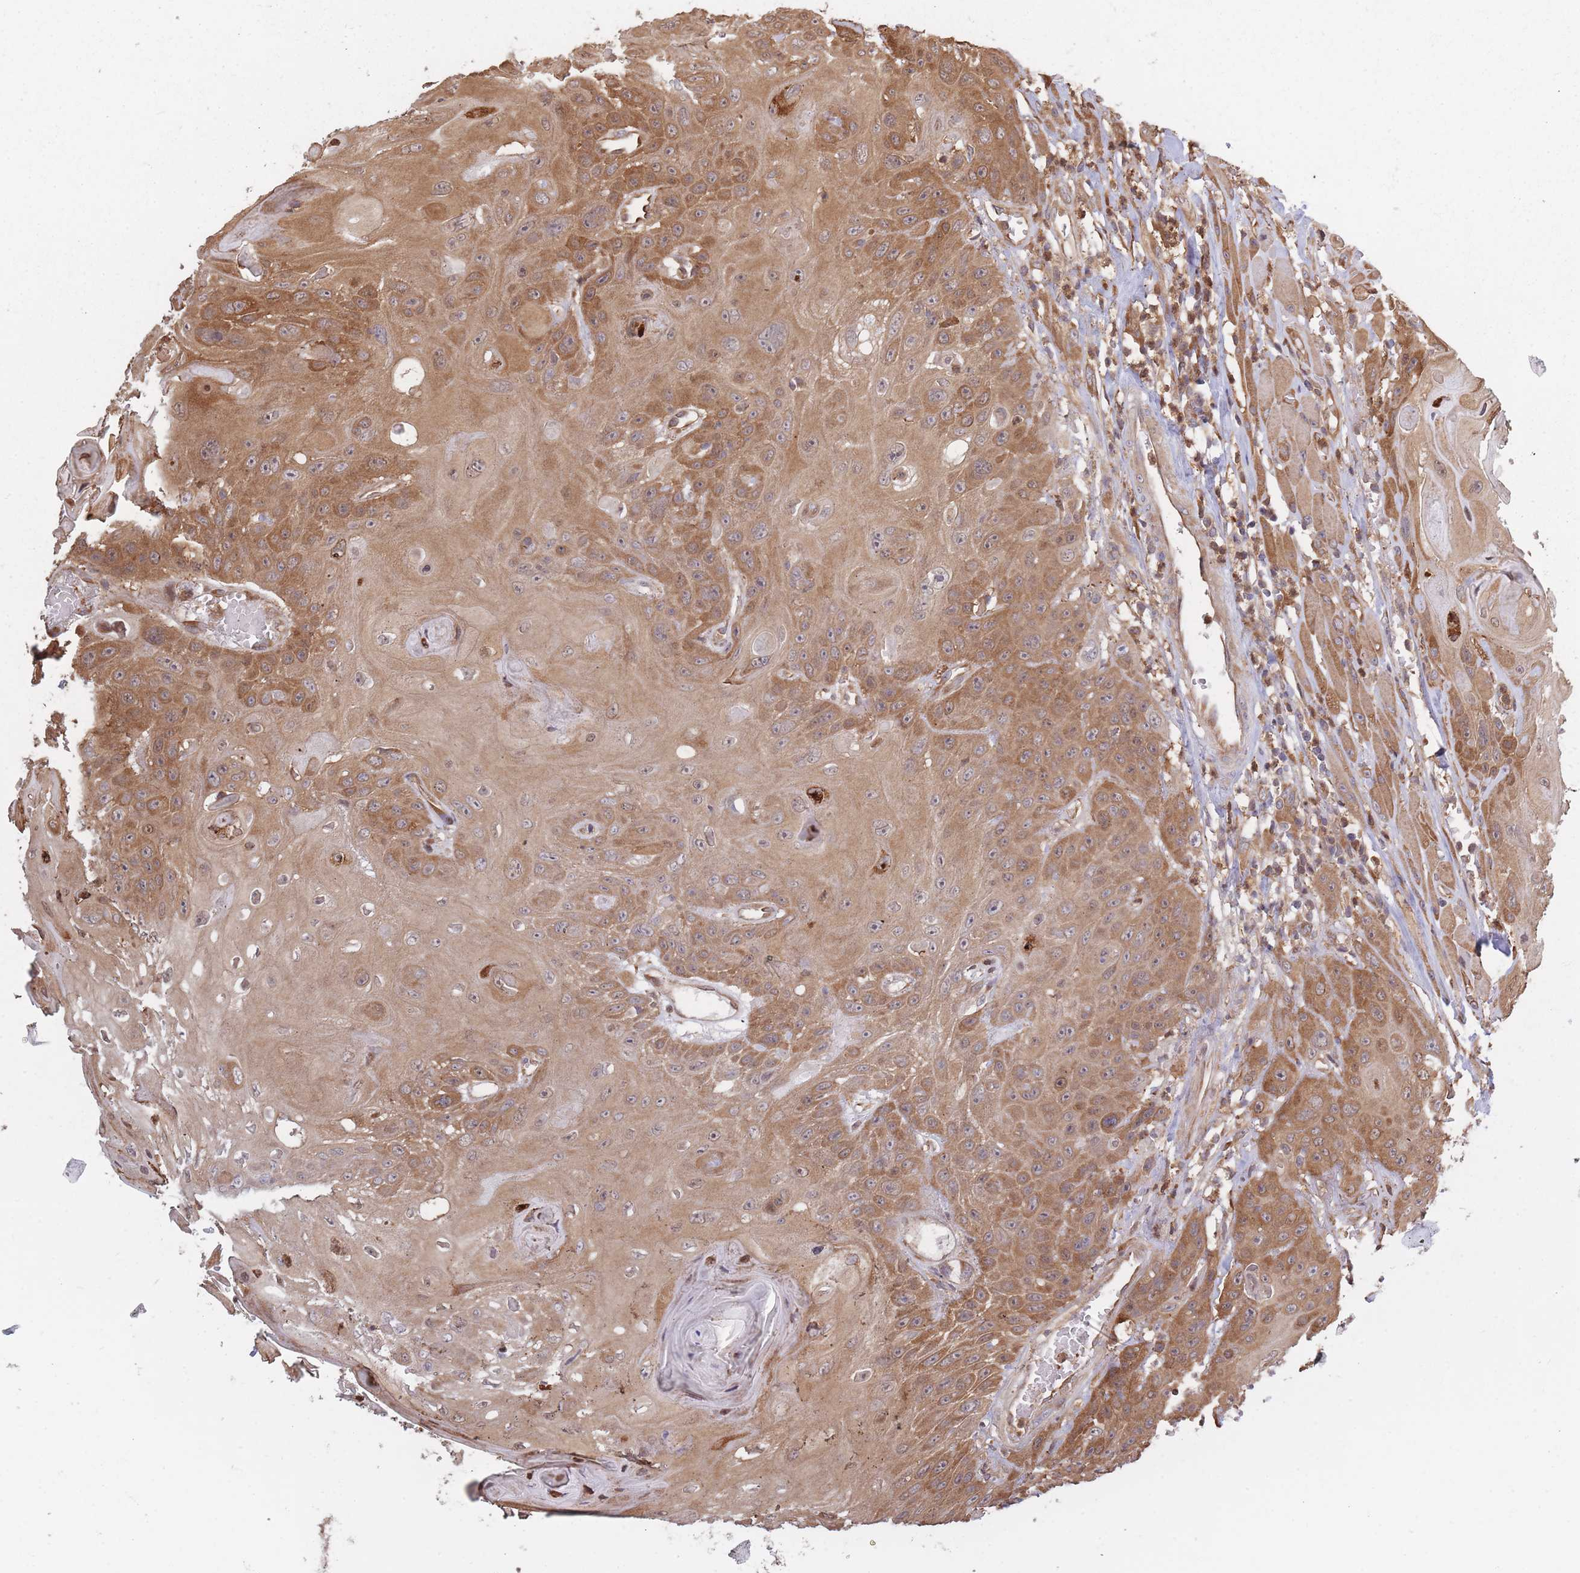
{"staining": {"intensity": "moderate", "quantity": ">75%", "location": "cytoplasmic/membranous"}, "tissue": "head and neck cancer", "cell_type": "Tumor cells", "image_type": "cancer", "snomed": [{"axis": "morphology", "description": "Squamous cell carcinoma, NOS"}, {"axis": "topography", "description": "Head-Neck"}], "caption": "Immunohistochemical staining of head and neck cancer (squamous cell carcinoma) displays medium levels of moderate cytoplasmic/membranous staining in about >75% of tumor cells.", "gene": "ARL13B", "patient": {"sex": "female", "age": 59}}